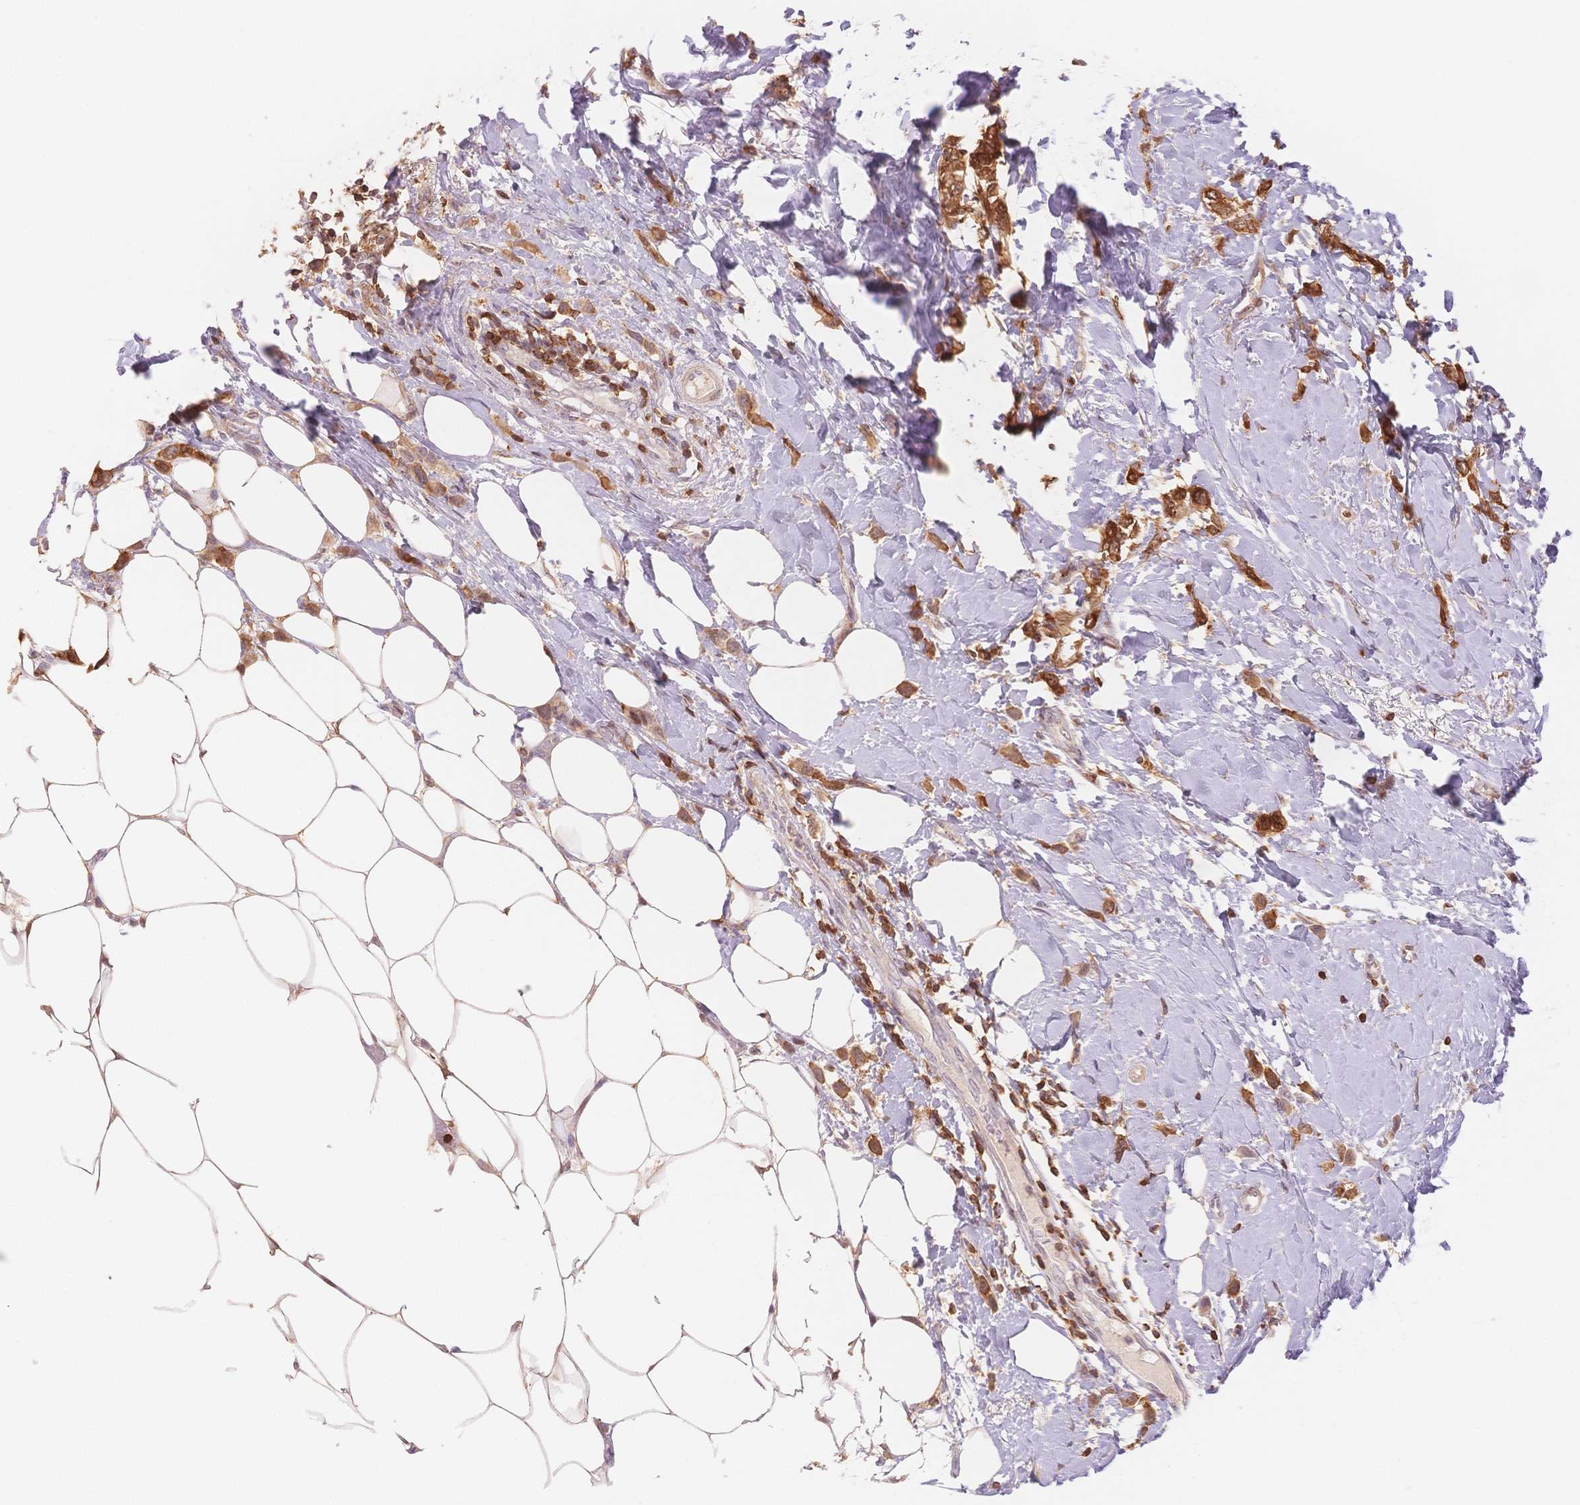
{"staining": {"intensity": "strong", "quantity": ">75%", "location": "cytoplasmic/membranous"}, "tissue": "breast cancer", "cell_type": "Tumor cells", "image_type": "cancer", "snomed": [{"axis": "morphology", "description": "Lobular carcinoma"}, {"axis": "topography", "description": "Breast"}], "caption": "Immunohistochemistry (IHC) staining of lobular carcinoma (breast), which exhibits high levels of strong cytoplasmic/membranous expression in approximately >75% of tumor cells indicating strong cytoplasmic/membranous protein positivity. The staining was performed using DAB (3,3'-diaminobenzidine) (brown) for protein detection and nuclei were counterstained in hematoxylin (blue).", "gene": "STK39", "patient": {"sex": "female", "age": 66}}